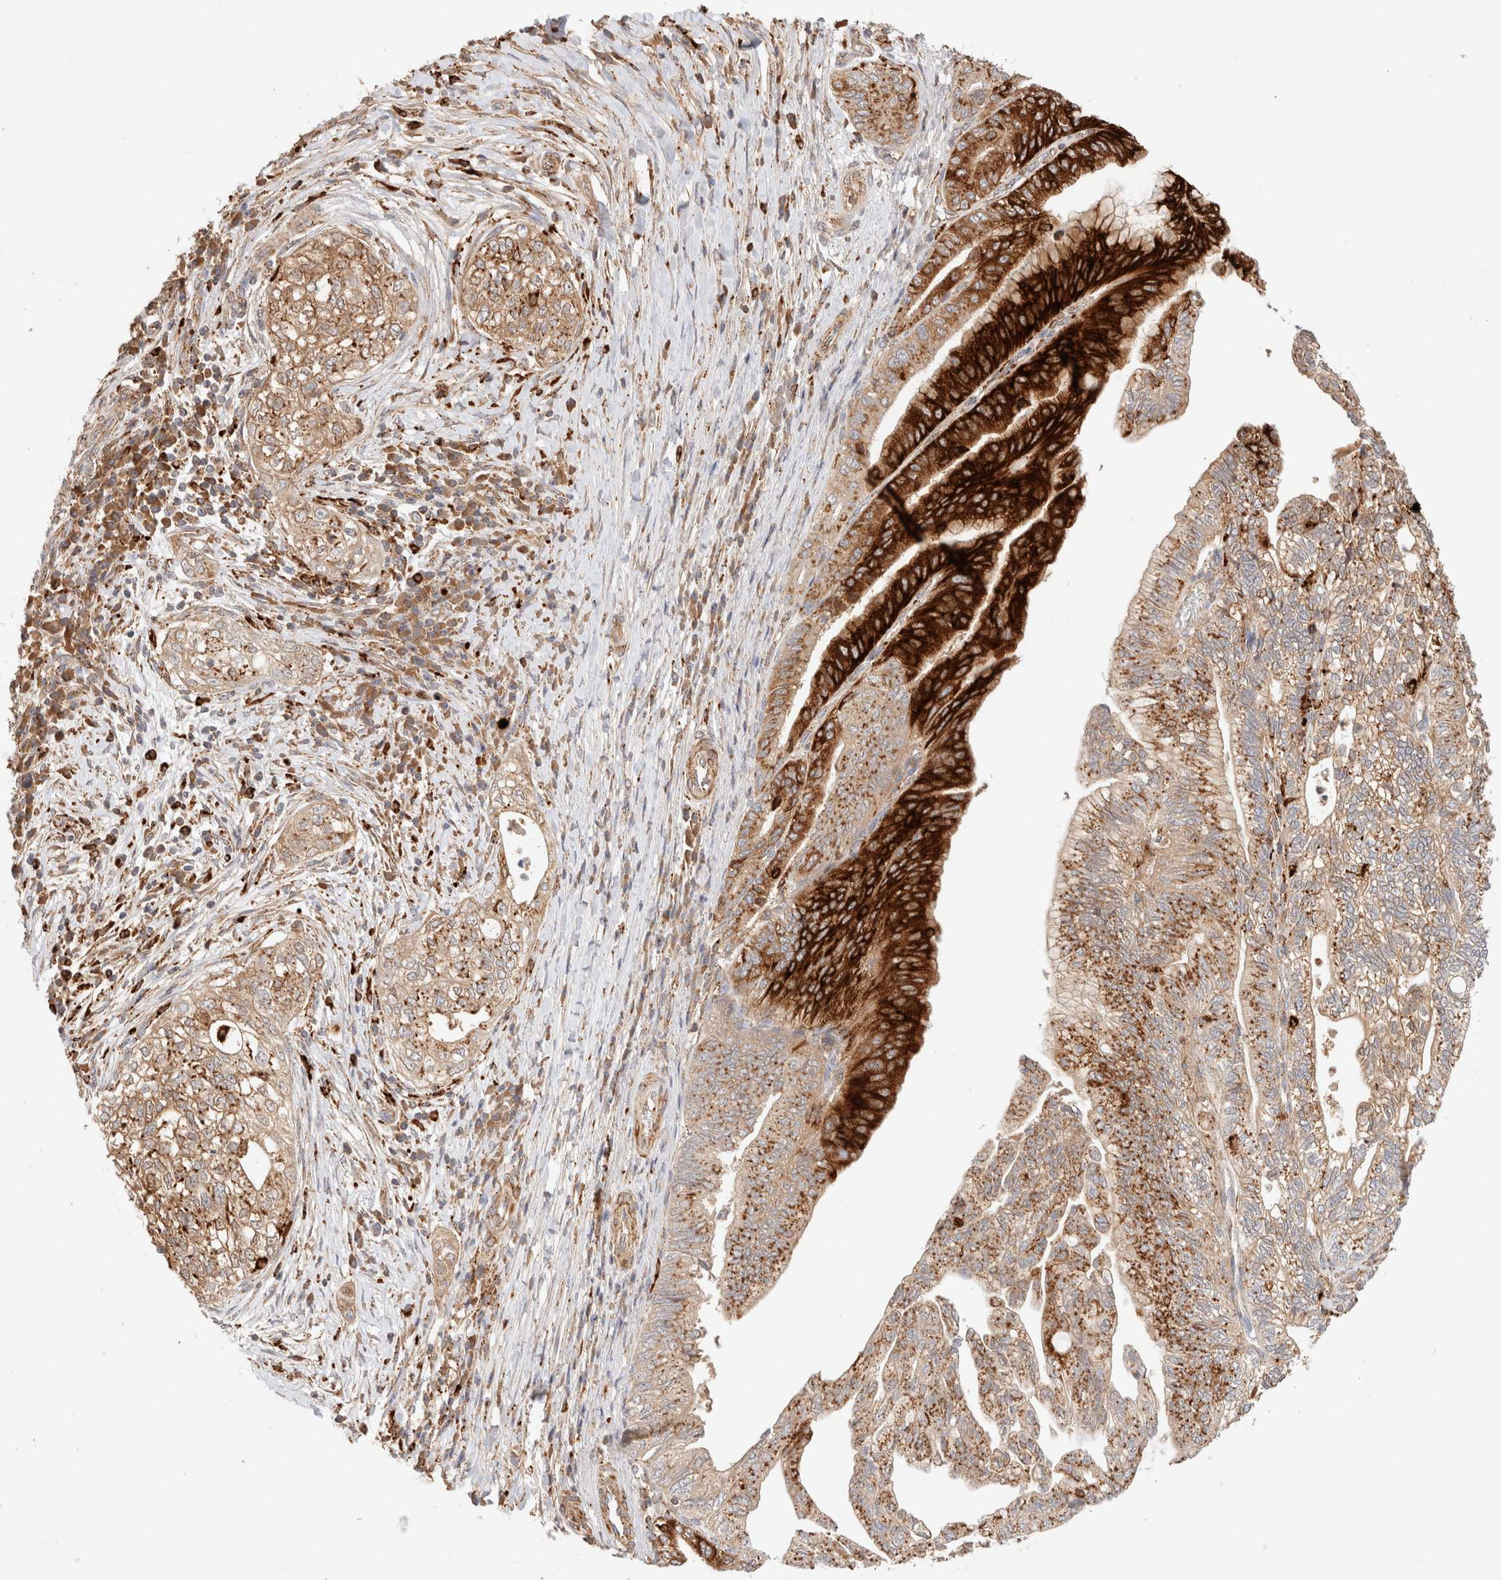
{"staining": {"intensity": "strong", "quantity": ">75%", "location": "cytoplasmic/membranous"}, "tissue": "pancreatic cancer", "cell_type": "Tumor cells", "image_type": "cancer", "snomed": [{"axis": "morphology", "description": "Adenocarcinoma, NOS"}, {"axis": "topography", "description": "Pancreas"}], "caption": "IHC micrograph of neoplastic tissue: human pancreatic cancer stained using IHC displays high levels of strong protein expression localized specifically in the cytoplasmic/membranous of tumor cells, appearing as a cytoplasmic/membranous brown color.", "gene": "RABEPK", "patient": {"sex": "male", "age": 72}}